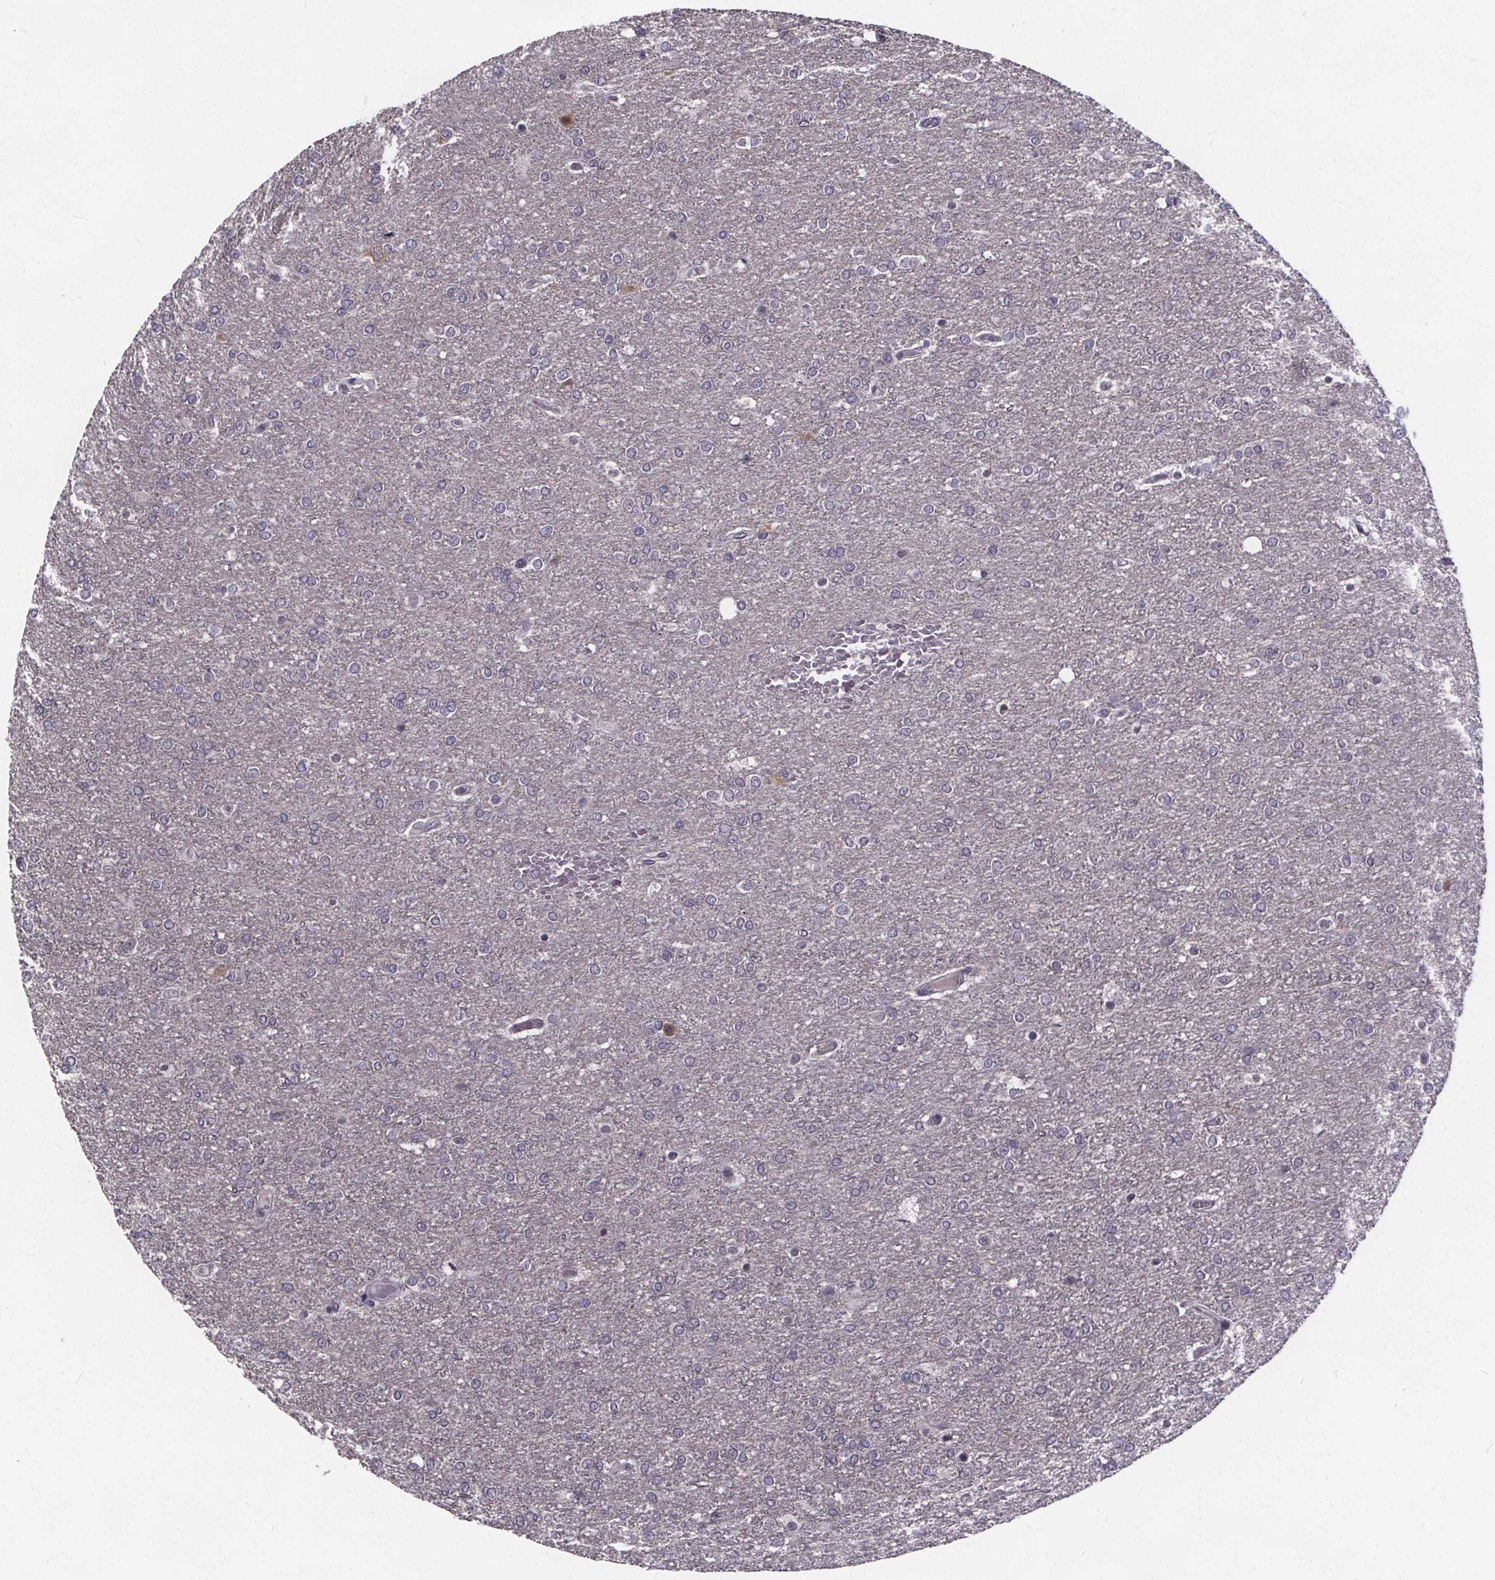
{"staining": {"intensity": "negative", "quantity": "none", "location": "none"}, "tissue": "glioma", "cell_type": "Tumor cells", "image_type": "cancer", "snomed": [{"axis": "morphology", "description": "Glioma, malignant, High grade"}, {"axis": "topography", "description": "Brain"}], "caption": "Immunohistochemistry (IHC) image of malignant glioma (high-grade) stained for a protein (brown), which displays no staining in tumor cells.", "gene": "FAM181B", "patient": {"sex": "female", "age": 61}}